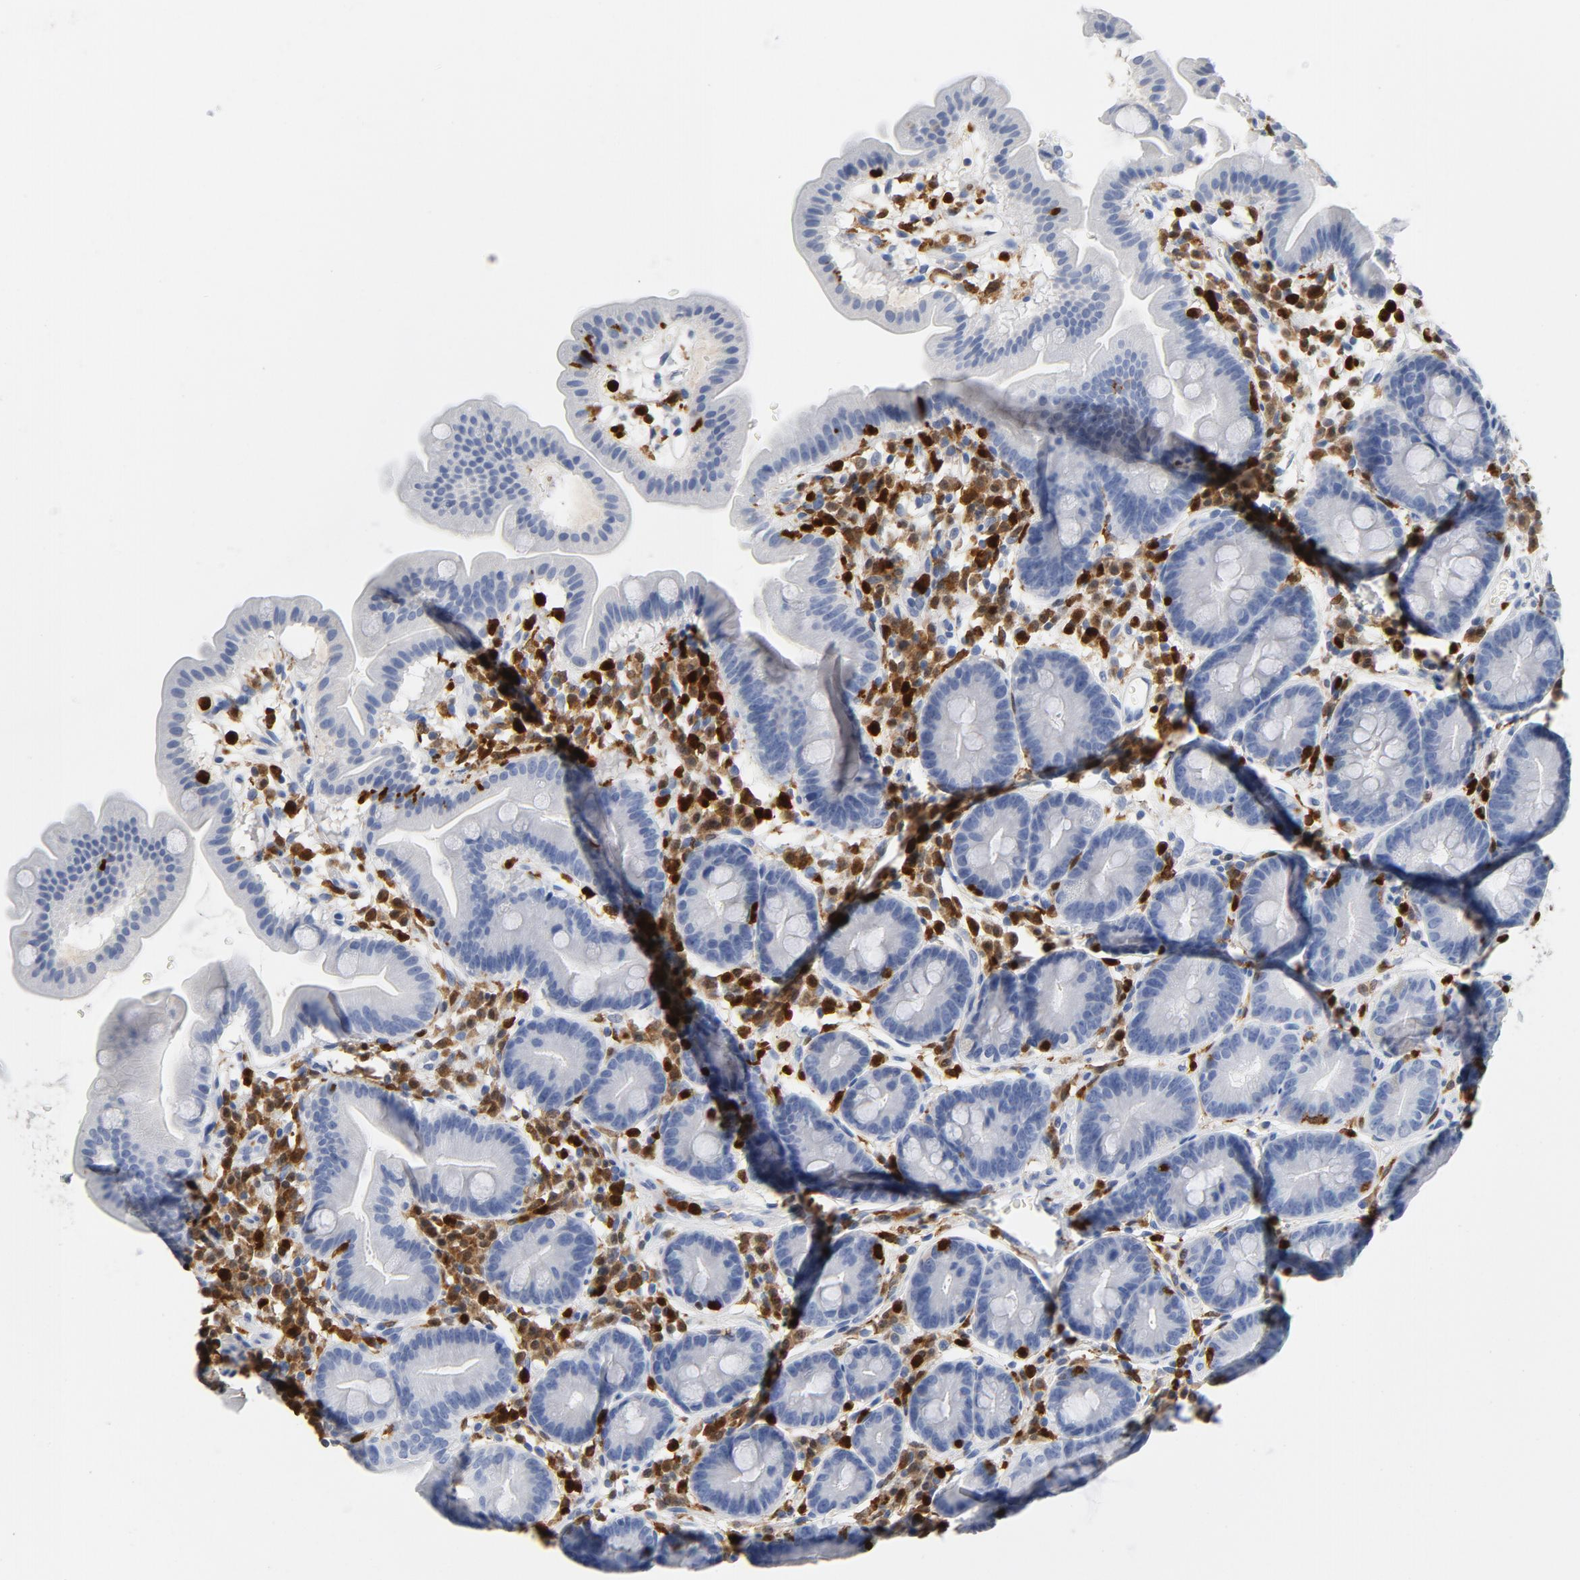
{"staining": {"intensity": "negative", "quantity": "none", "location": "none"}, "tissue": "duodenum", "cell_type": "Glandular cells", "image_type": "normal", "snomed": [{"axis": "morphology", "description": "Normal tissue, NOS"}, {"axis": "topography", "description": "Duodenum"}], "caption": "Normal duodenum was stained to show a protein in brown. There is no significant positivity in glandular cells. (Immunohistochemistry, brightfield microscopy, high magnification).", "gene": "NCF1", "patient": {"sex": "male", "age": 50}}